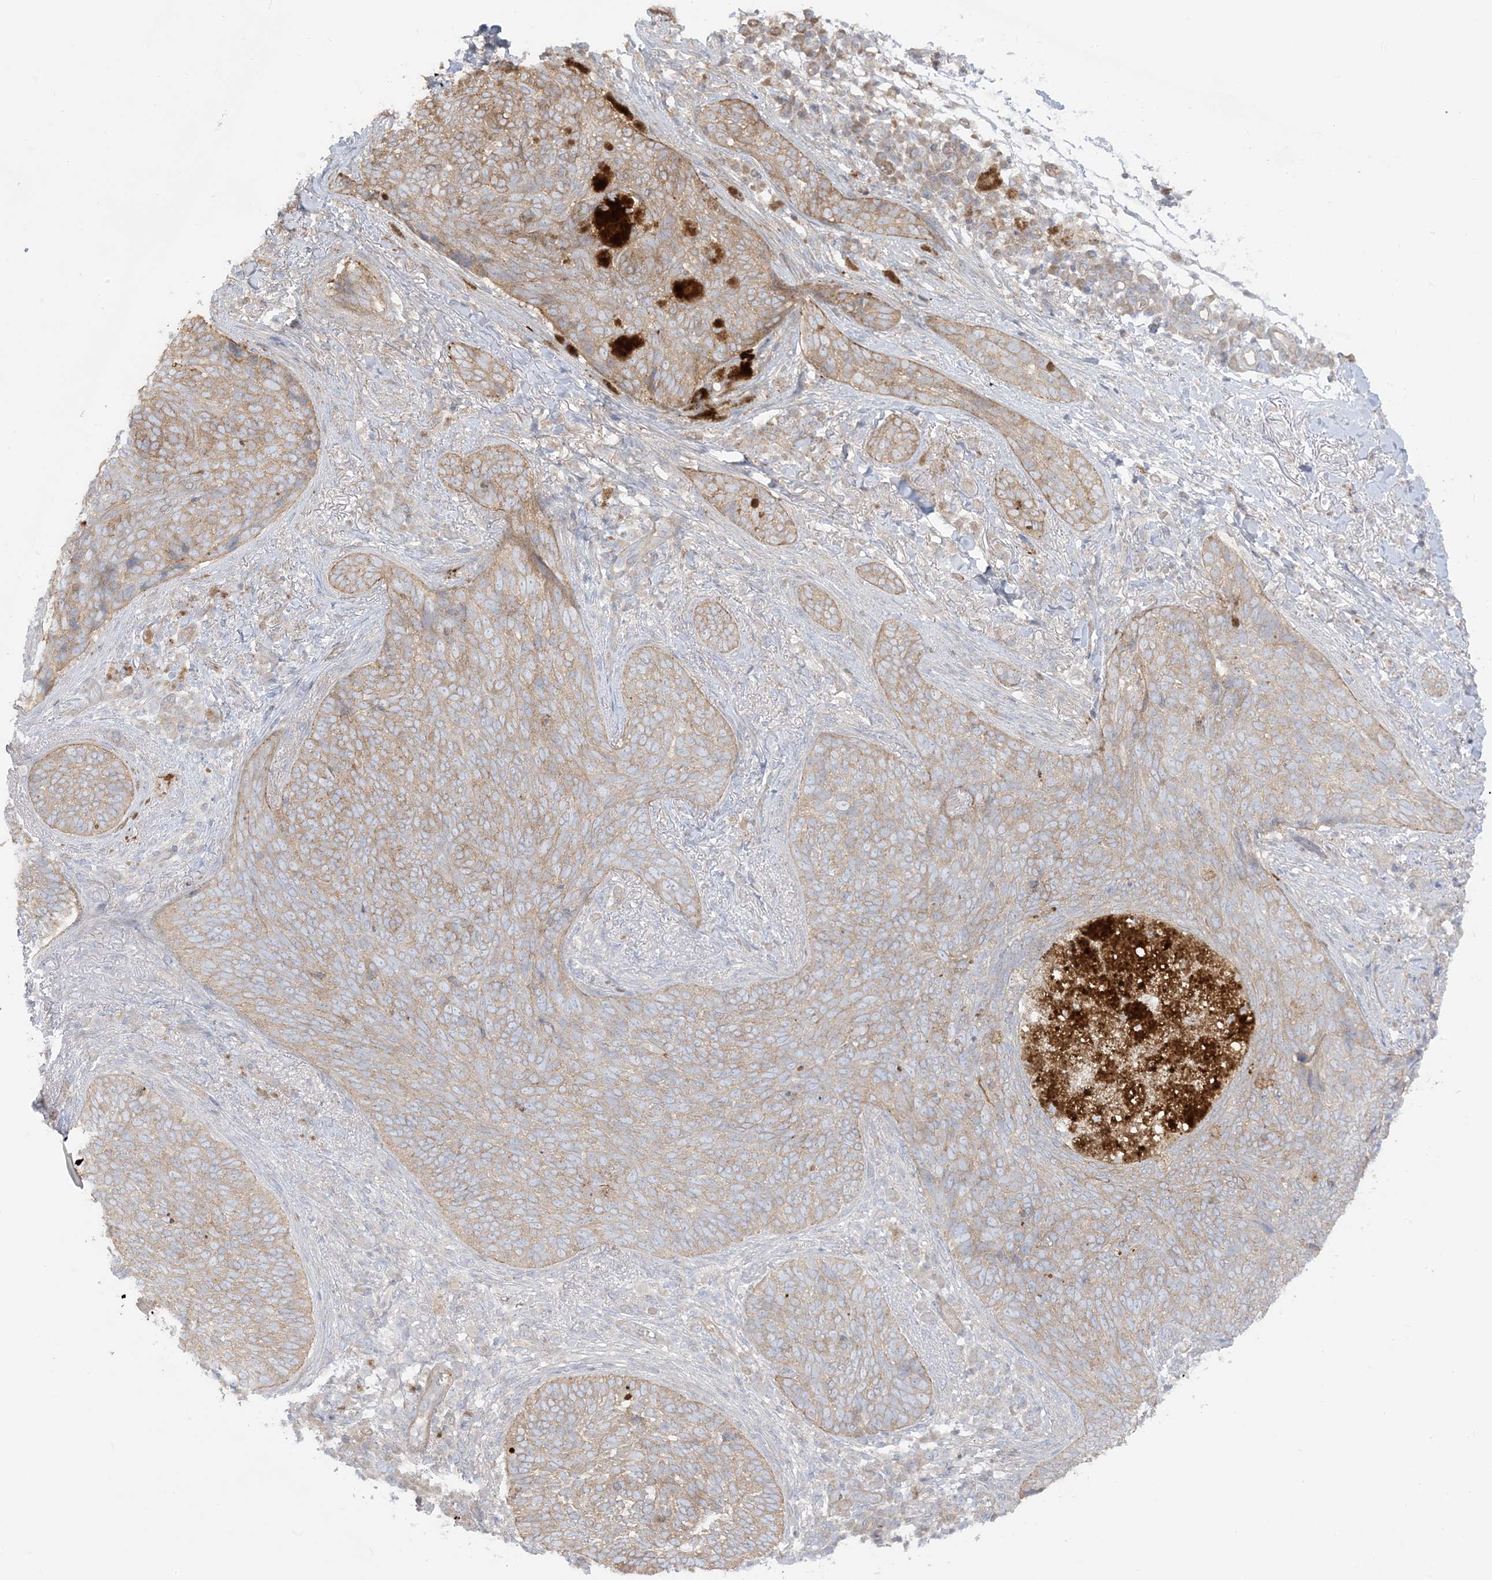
{"staining": {"intensity": "weak", "quantity": ">75%", "location": "cytoplasmic/membranous"}, "tissue": "skin cancer", "cell_type": "Tumor cells", "image_type": "cancer", "snomed": [{"axis": "morphology", "description": "Basal cell carcinoma"}, {"axis": "topography", "description": "Skin"}], "caption": "IHC of skin basal cell carcinoma exhibits low levels of weak cytoplasmic/membranous positivity in about >75% of tumor cells. The protein of interest is stained brown, and the nuclei are stained in blue (DAB (3,3'-diaminobenzidine) IHC with brightfield microscopy, high magnification).", "gene": "ICMT", "patient": {"sex": "male", "age": 85}}